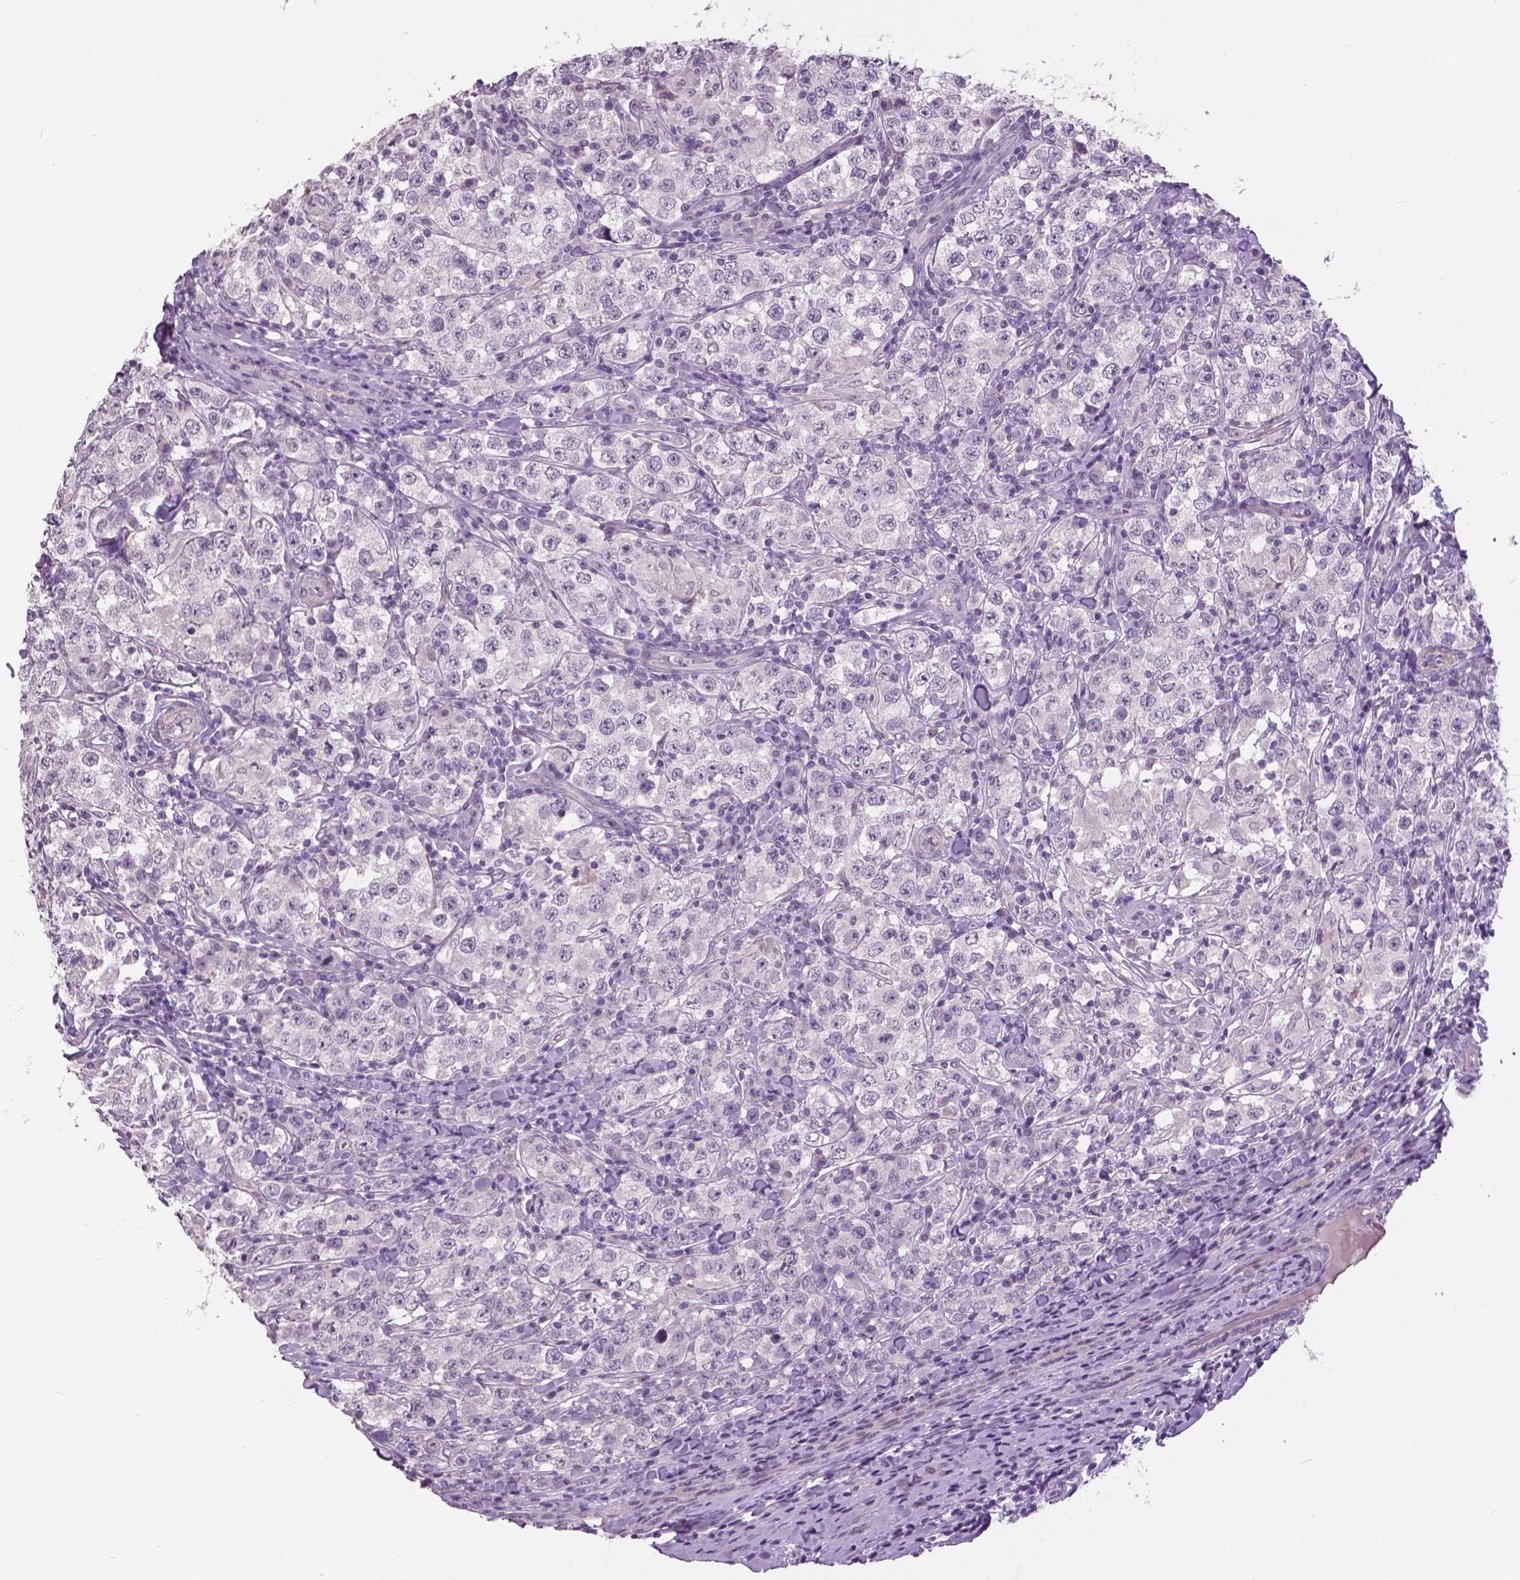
{"staining": {"intensity": "negative", "quantity": "none", "location": "none"}, "tissue": "testis cancer", "cell_type": "Tumor cells", "image_type": "cancer", "snomed": [{"axis": "morphology", "description": "Seminoma, NOS"}, {"axis": "morphology", "description": "Carcinoma, Embryonal, NOS"}, {"axis": "topography", "description": "Testis"}], "caption": "This is an IHC photomicrograph of human testis cancer (seminoma). There is no staining in tumor cells.", "gene": "FOXA1", "patient": {"sex": "male", "age": 41}}